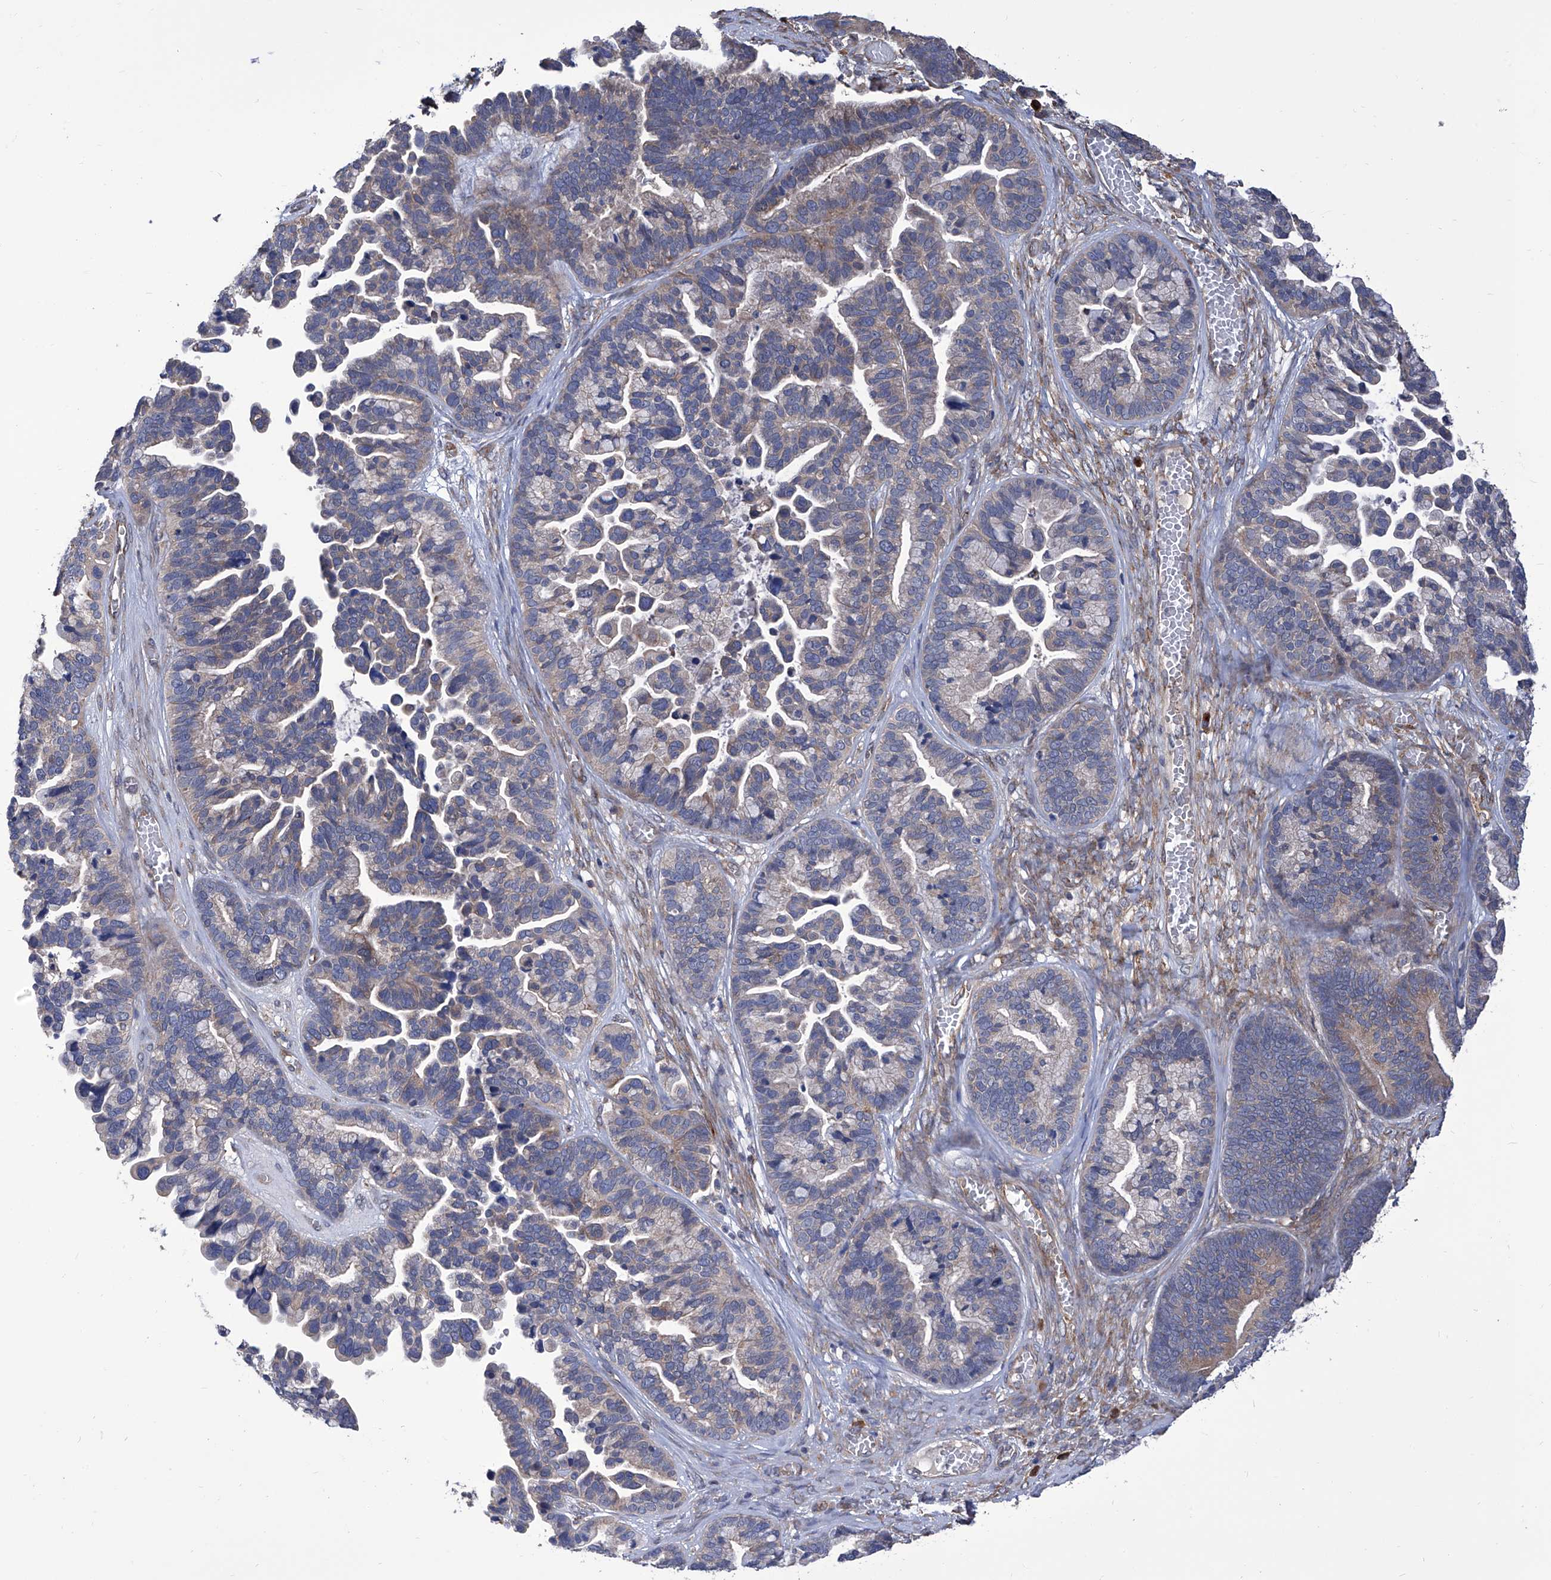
{"staining": {"intensity": "moderate", "quantity": "<25%", "location": "cytoplasmic/membranous"}, "tissue": "ovarian cancer", "cell_type": "Tumor cells", "image_type": "cancer", "snomed": [{"axis": "morphology", "description": "Cystadenocarcinoma, serous, NOS"}, {"axis": "topography", "description": "Ovary"}], "caption": "Immunohistochemistry (DAB (3,3'-diaminobenzidine)) staining of human serous cystadenocarcinoma (ovarian) shows moderate cytoplasmic/membranous protein positivity in about <25% of tumor cells.", "gene": "TJAP1", "patient": {"sex": "female", "age": 56}}